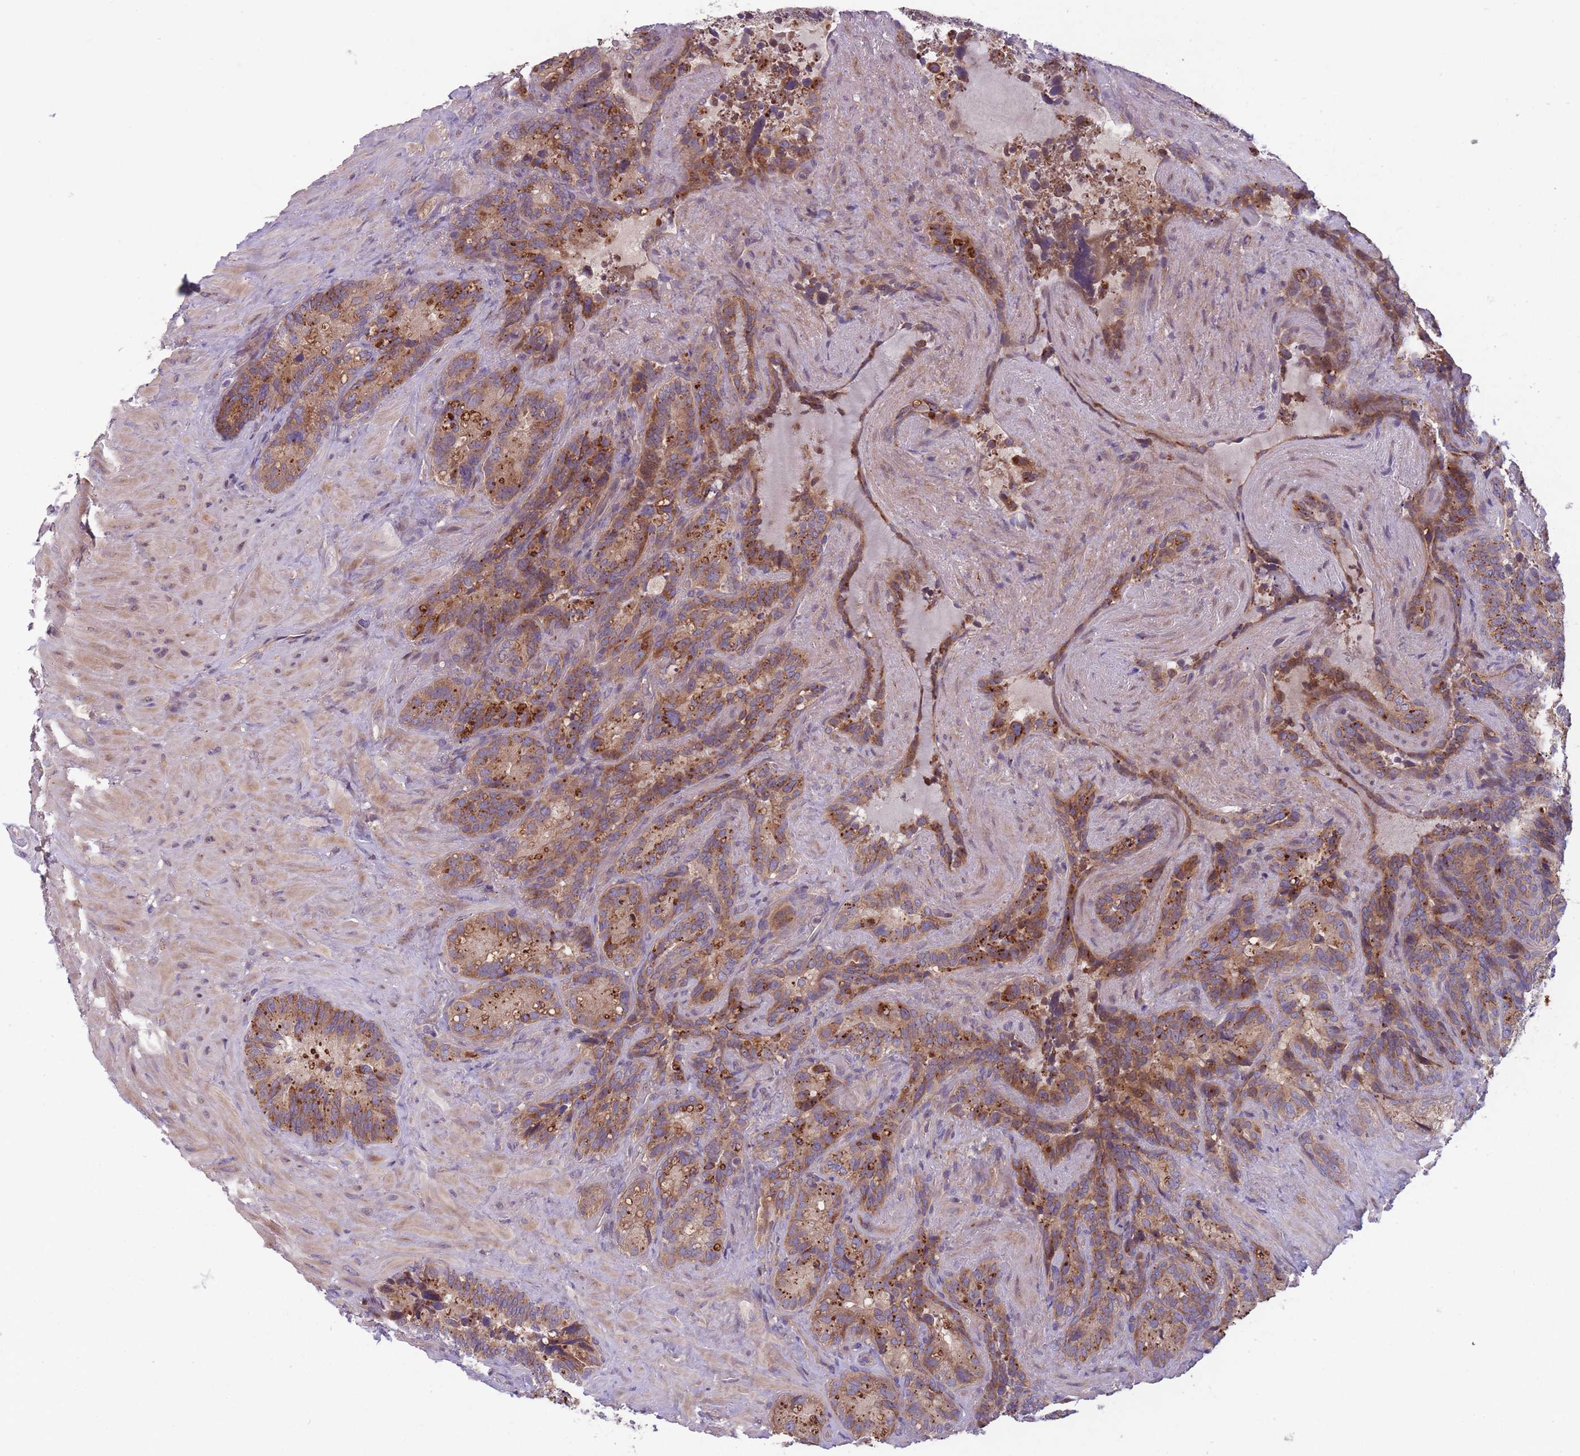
{"staining": {"intensity": "moderate", "quantity": ">75%", "location": "cytoplasmic/membranous"}, "tissue": "seminal vesicle", "cell_type": "Glandular cells", "image_type": "normal", "snomed": [{"axis": "morphology", "description": "Normal tissue, NOS"}, {"axis": "topography", "description": "Seminal veicle"}], "caption": "Immunohistochemistry (IHC) micrograph of unremarkable human seminal vesicle stained for a protein (brown), which reveals medium levels of moderate cytoplasmic/membranous expression in about >75% of glandular cells.", "gene": "ITPKC", "patient": {"sex": "male", "age": 62}}